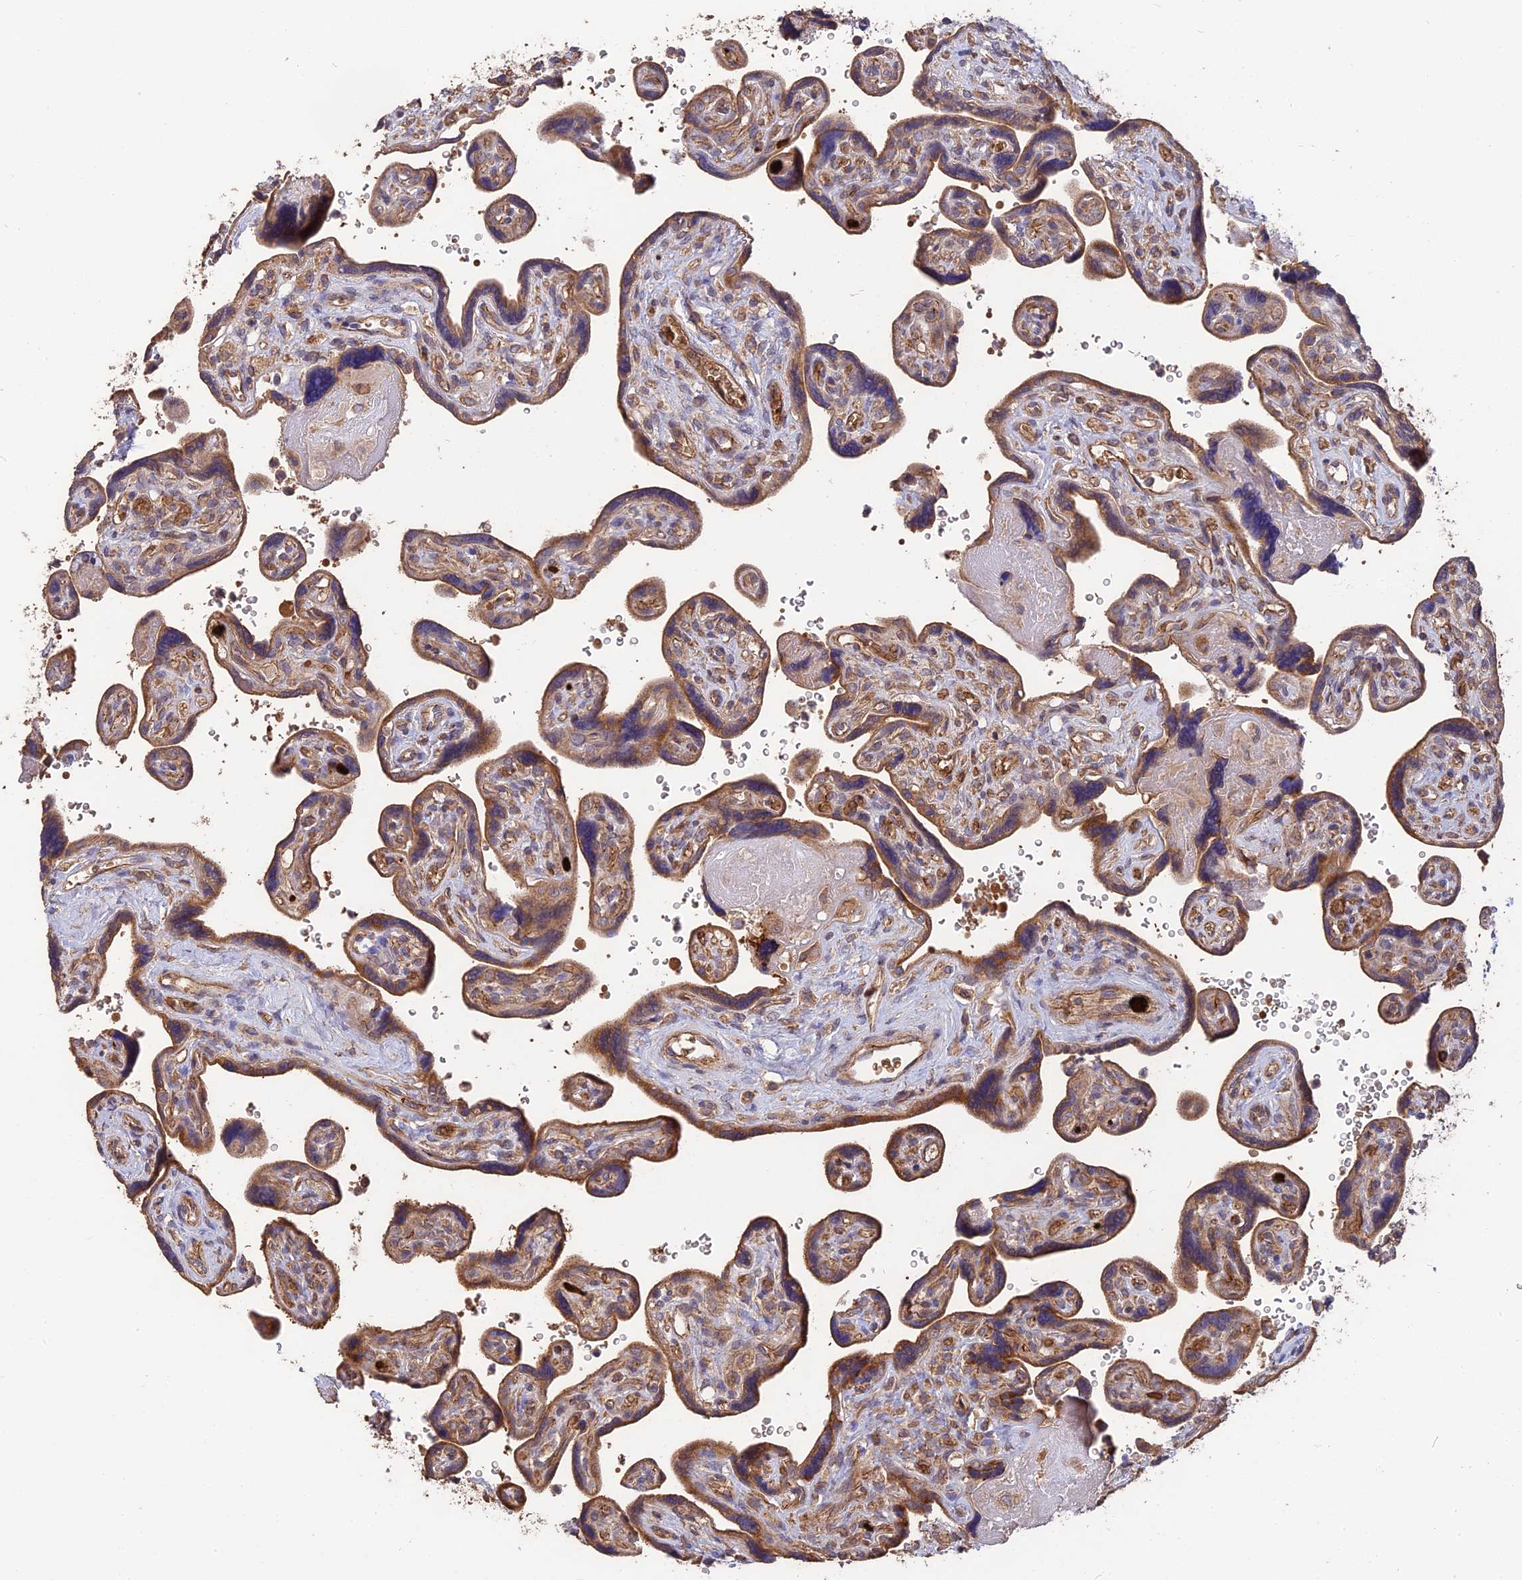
{"staining": {"intensity": "moderate", "quantity": ">75%", "location": "cytoplasmic/membranous"}, "tissue": "placenta", "cell_type": "Trophoblastic cells", "image_type": "normal", "snomed": [{"axis": "morphology", "description": "Normal tissue, NOS"}, {"axis": "topography", "description": "Placenta"}], "caption": "A medium amount of moderate cytoplasmic/membranous staining is identified in approximately >75% of trophoblastic cells in benign placenta.", "gene": "ARHGAP40", "patient": {"sex": "female", "age": 39}}